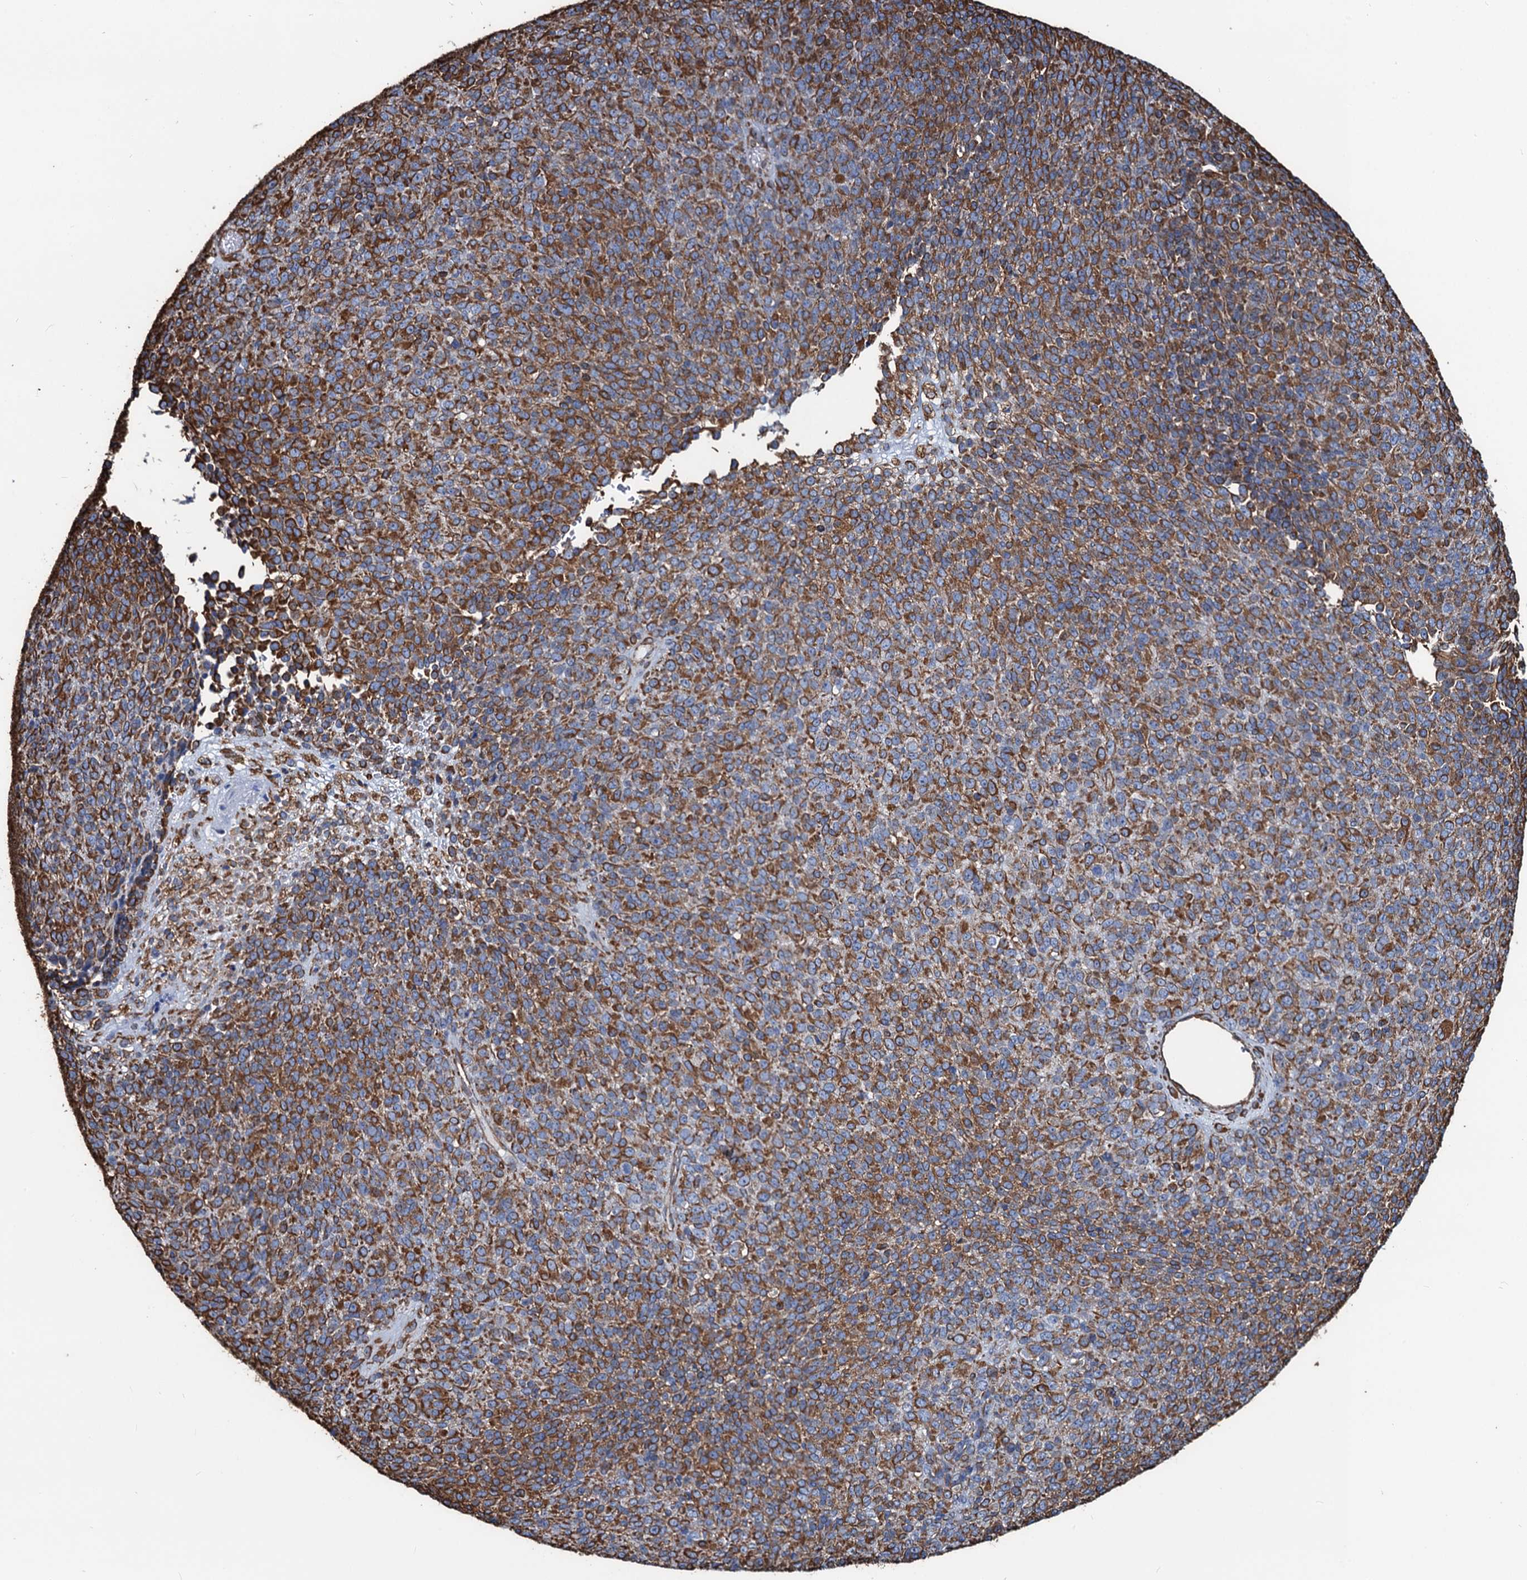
{"staining": {"intensity": "strong", "quantity": ">75%", "location": "cytoplasmic/membranous"}, "tissue": "melanoma", "cell_type": "Tumor cells", "image_type": "cancer", "snomed": [{"axis": "morphology", "description": "Malignant melanoma, Metastatic site"}, {"axis": "topography", "description": "Brain"}], "caption": "Immunohistochemistry (IHC) micrograph of malignant melanoma (metastatic site) stained for a protein (brown), which reveals high levels of strong cytoplasmic/membranous staining in about >75% of tumor cells.", "gene": "PGM2", "patient": {"sex": "female", "age": 56}}